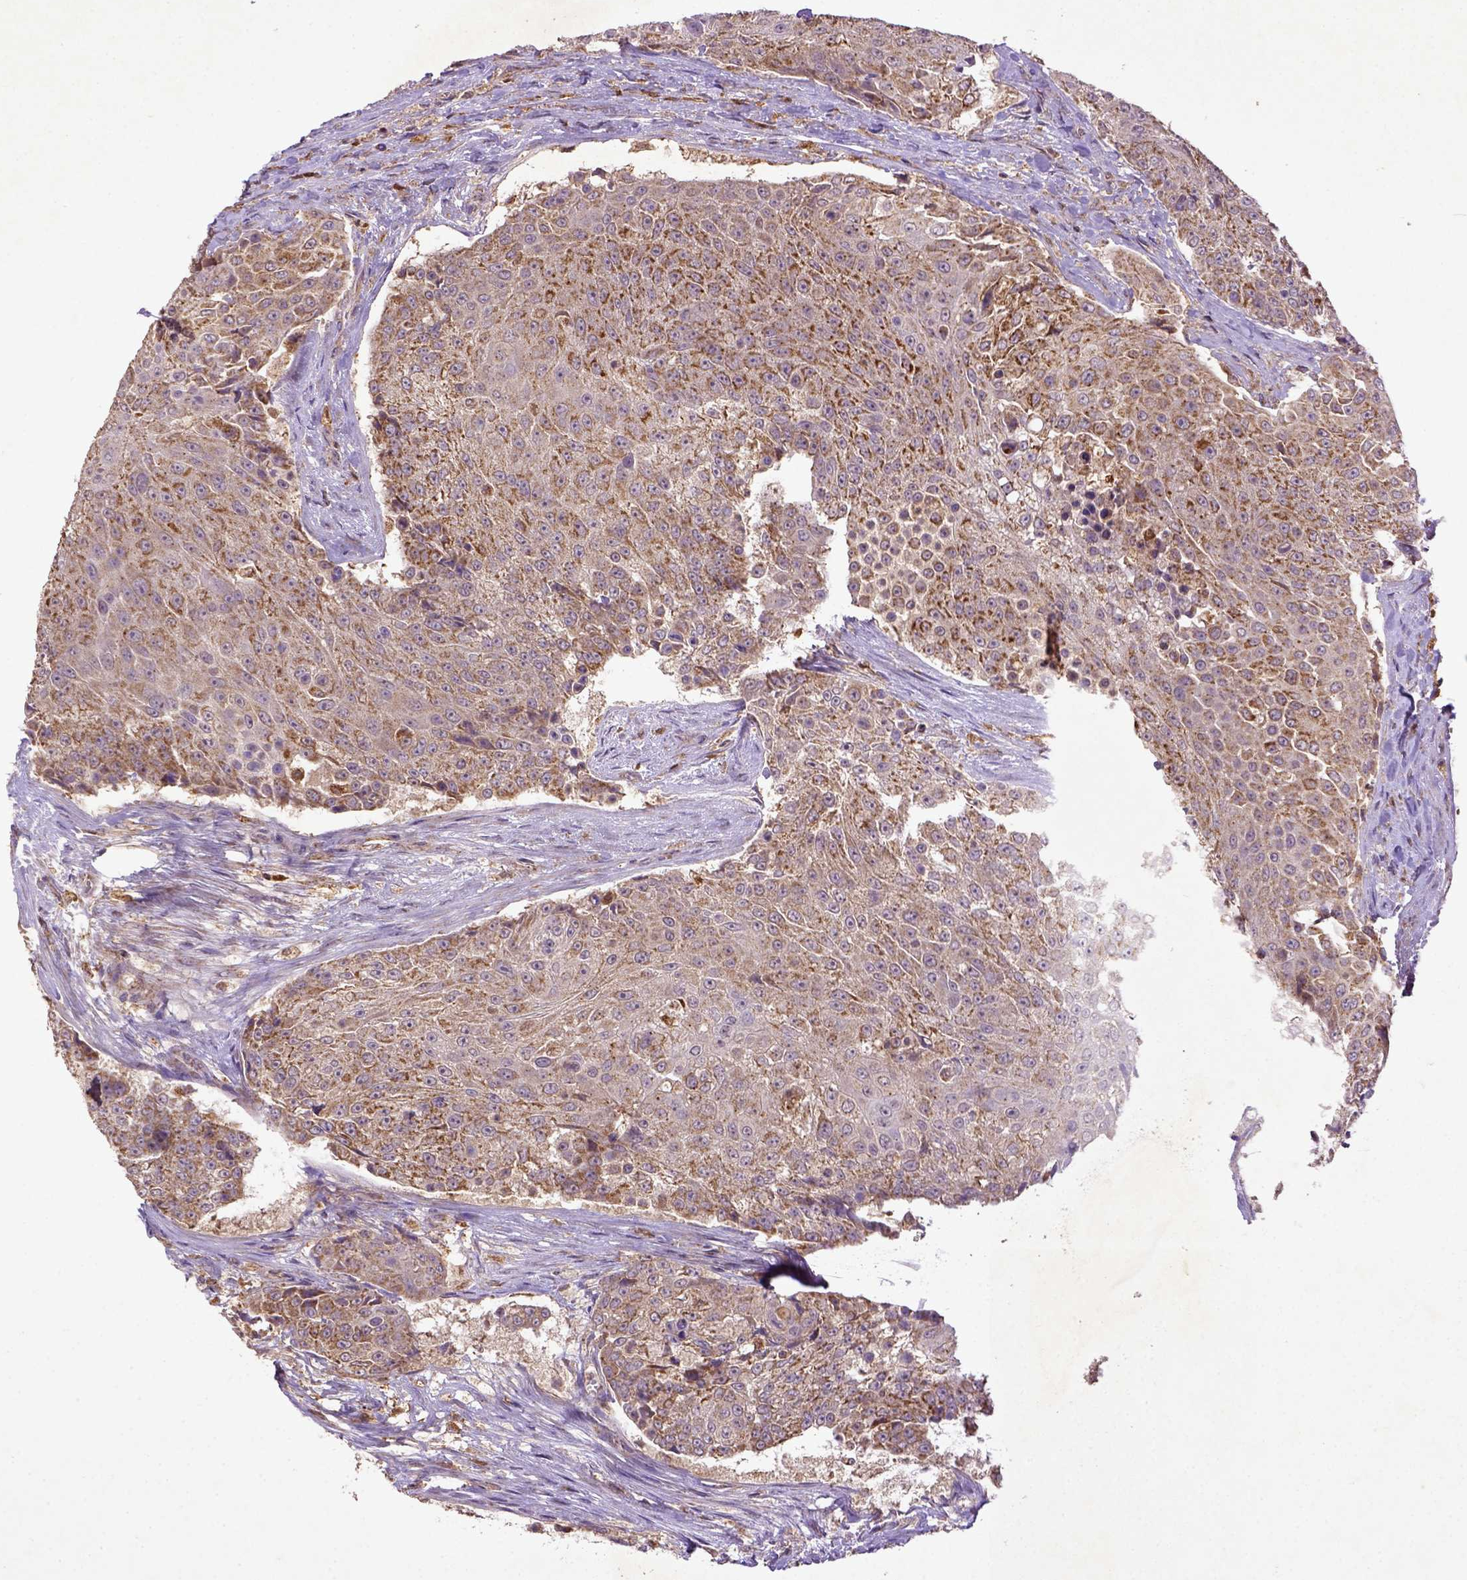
{"staining": {"intensity": "moderate", "quantity": ">75%", "location": "cytoplasmic/membranous"}, "tissue": "urothelial cancer", "cell_type": "Tumor cells", "image_type": "cancer", "snomed": [{"axis": "morphology", "description": "Urothelial carcinoma, High grade"}, {"axis": "topography", "description": "Urinary bladder"}], "caption": "Human urothelial carcinoma (high-grade) stained with a protein marker shows moderate staining in tumor cells.", "gene": "MT-CO1", "patient": {"sex": "female", "age": 63}}